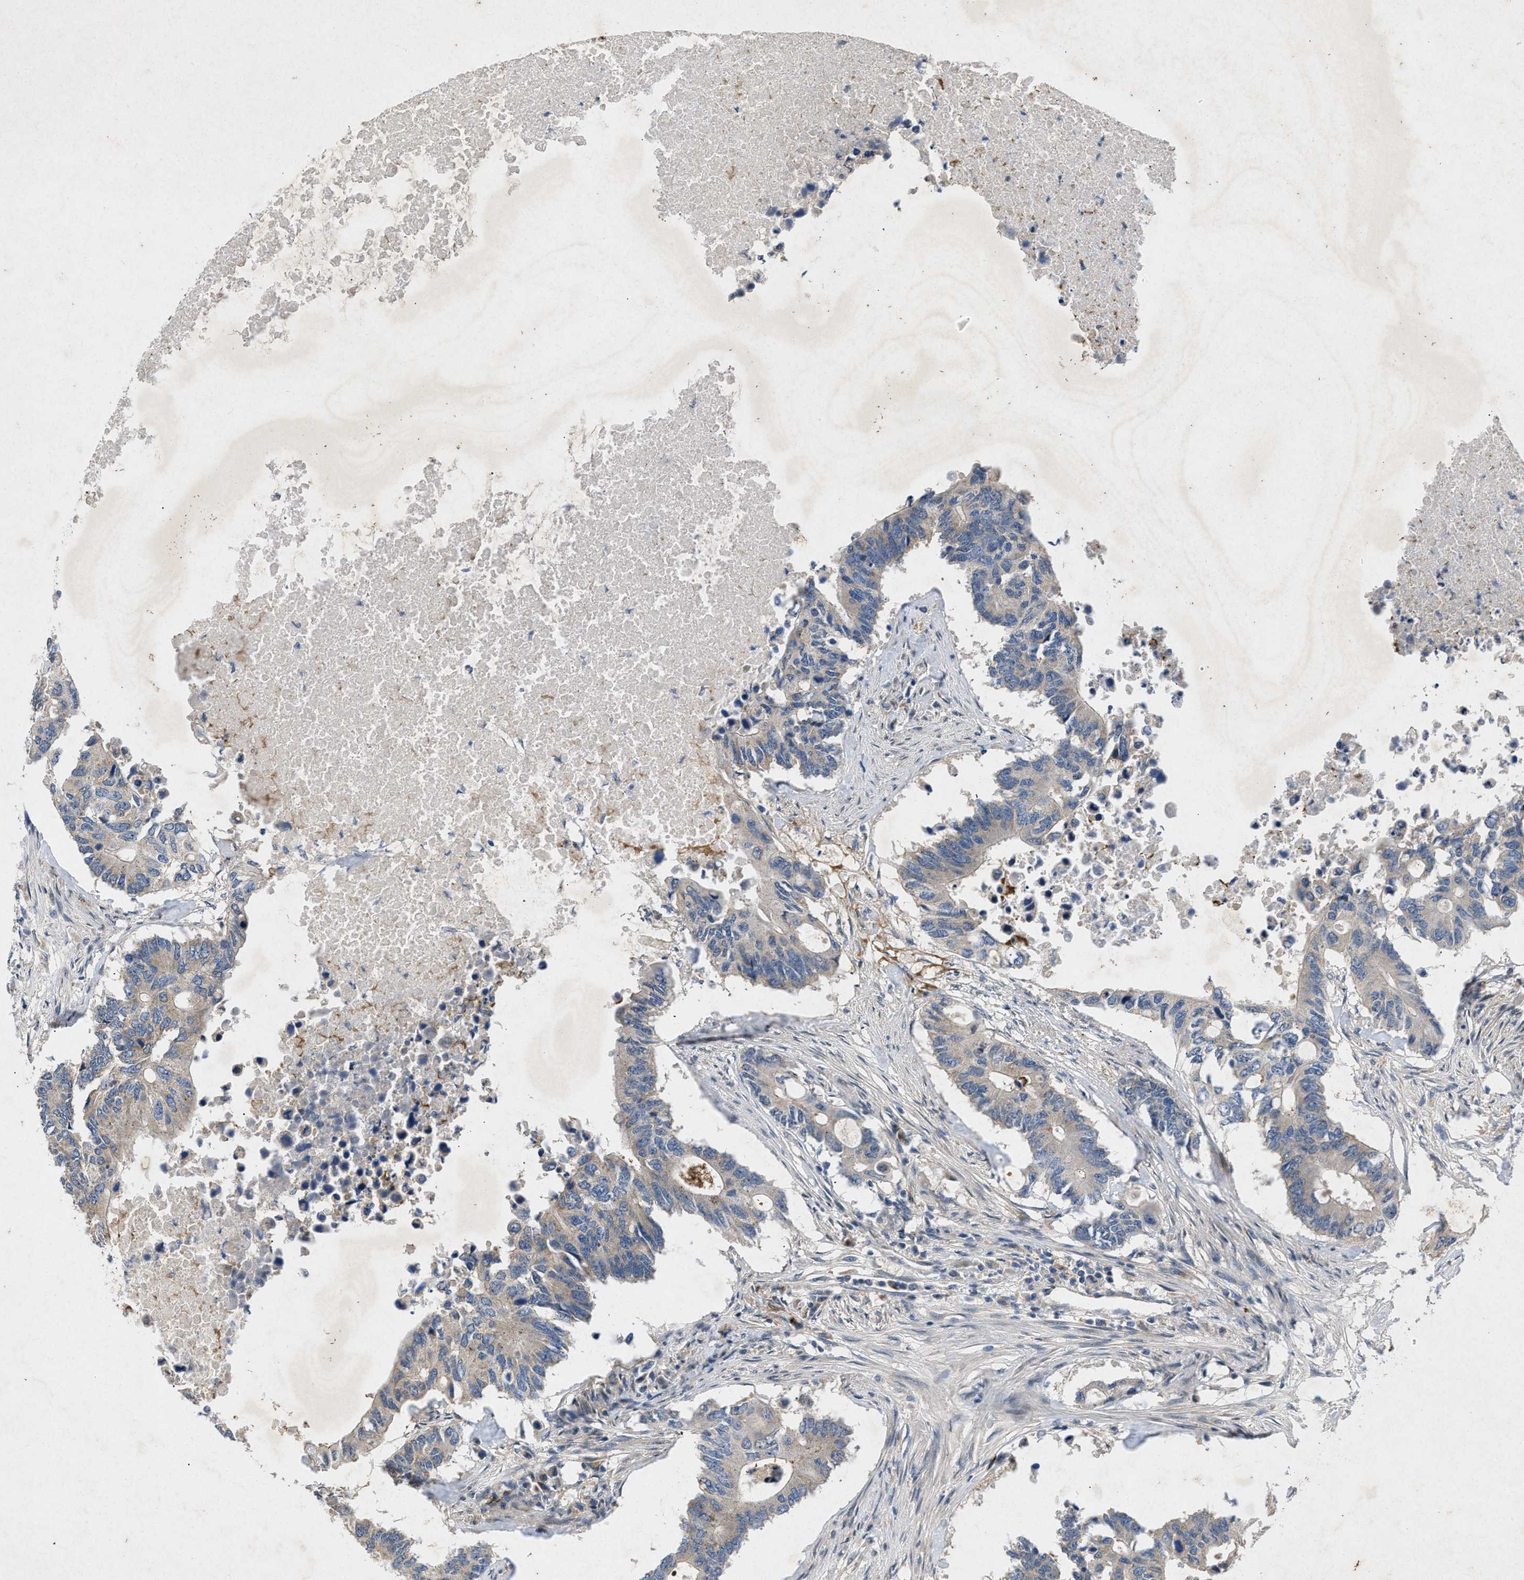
{"staining": {"intensity": "negative", "quantity": "none", "location": "none"}, "tissue": "colorectal cancer", "cell_type": "Tumor cells", "image_type": "cancer", "snomed": [{"axis": "morphology", "description": "Adenocarcinoma, NOS"}, {"axis": "topography", "description": "Colon"}], "caption": "Immunohistochemical staining of colorectal cancer exhibits no significant positivity in tumor cells.", "gene": "PRKG2", "patient": {"sex": "male", "age": 71}}